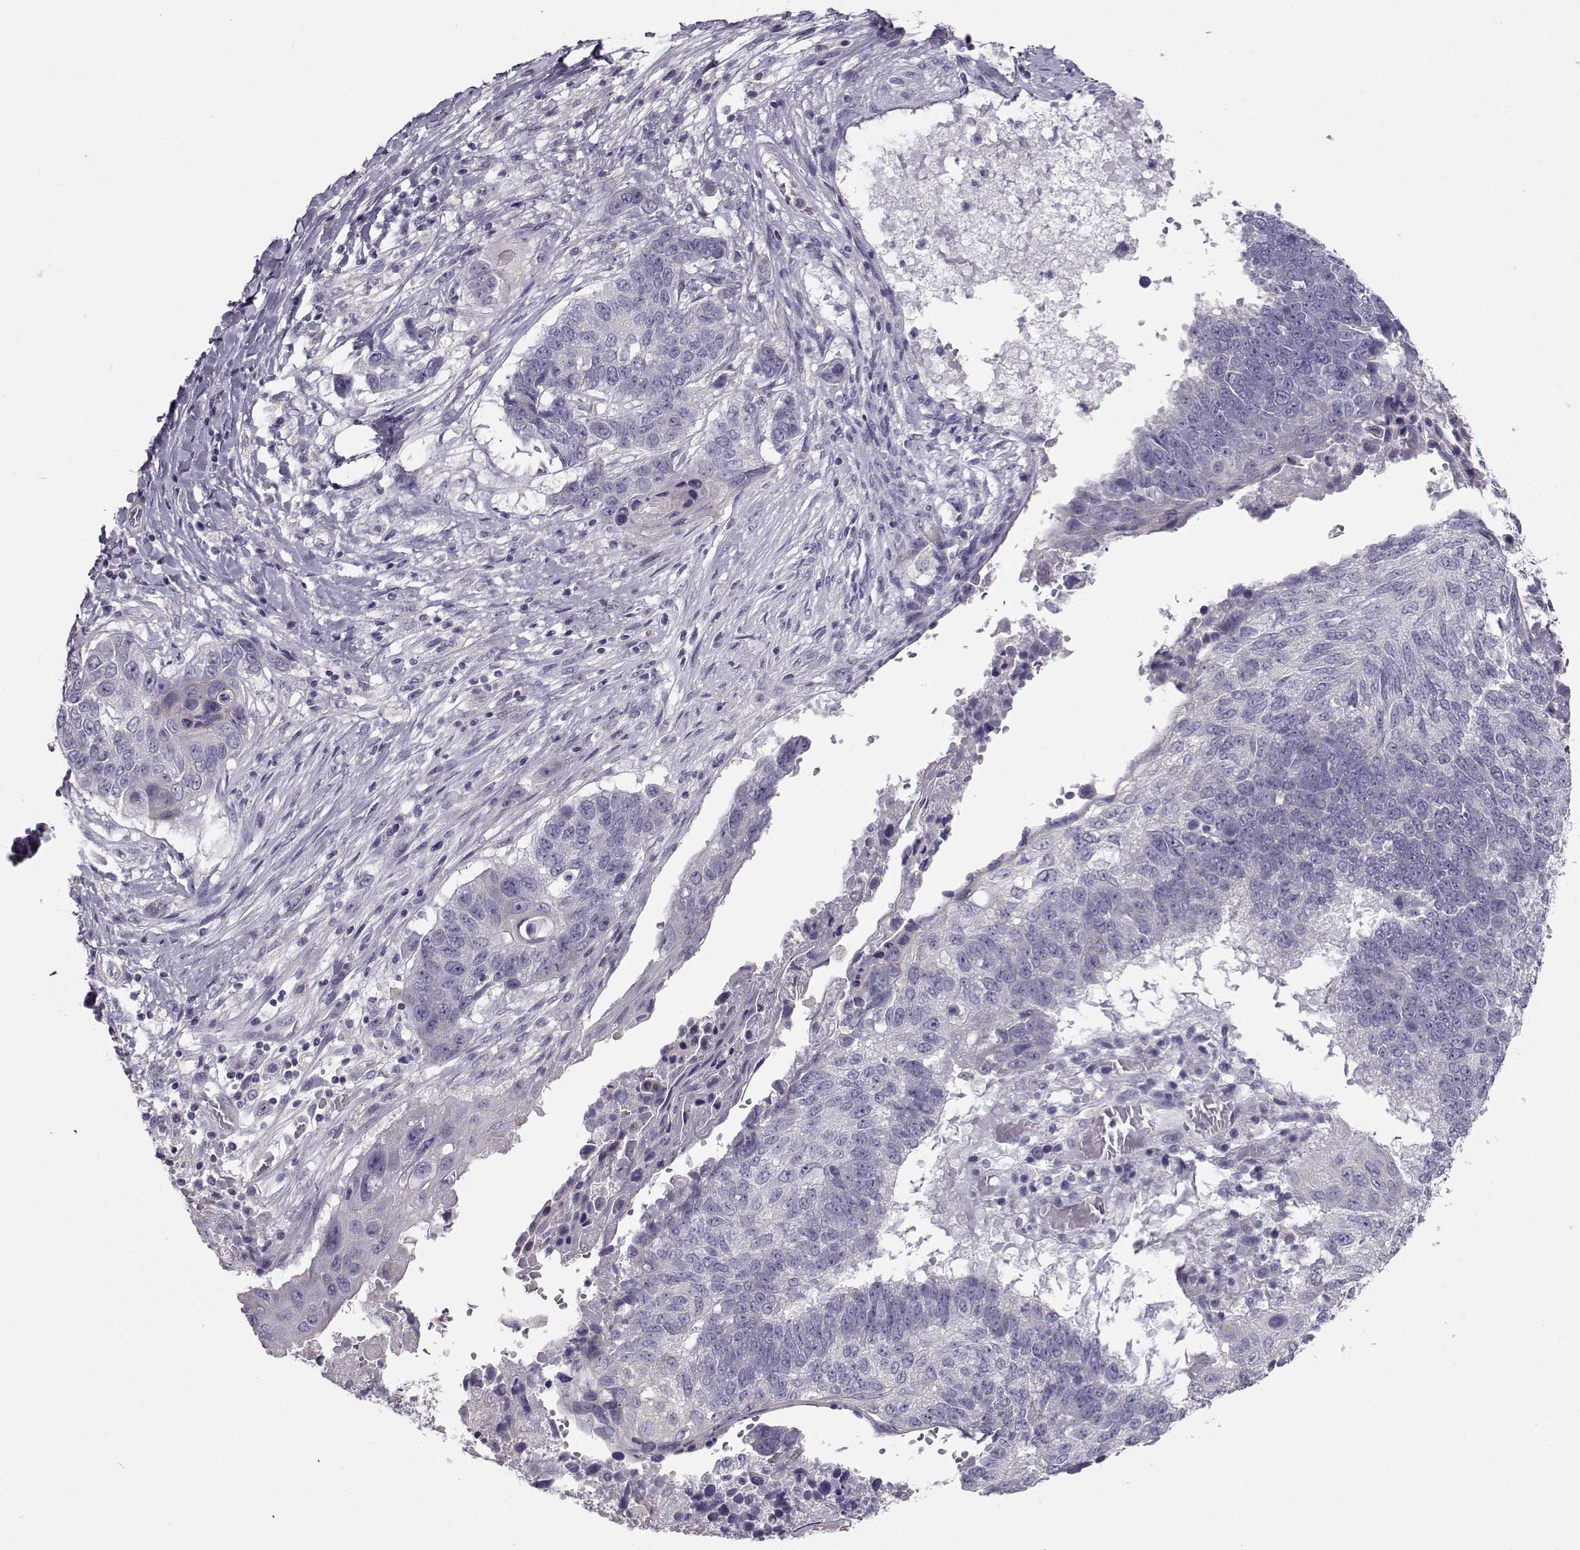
{"staining": {"intensity": "negative", "quantity": "none", "location": "none"}, "tissue": "lung cancer", "cell_type": "Tumor cells", "image_type": "cancer", "snomed": [{"axis": "morphology", "description": "Squamous cell carcinoma, NOS"}, {"axis": "topography", "description": "Lung"}], "caption": "Protein analysis of lung cancer (squamous cell carcinoma) shows no significant staining in tumor cells.", "gene": "GRK1", "patient": {"sex": "male", "age": 73}}